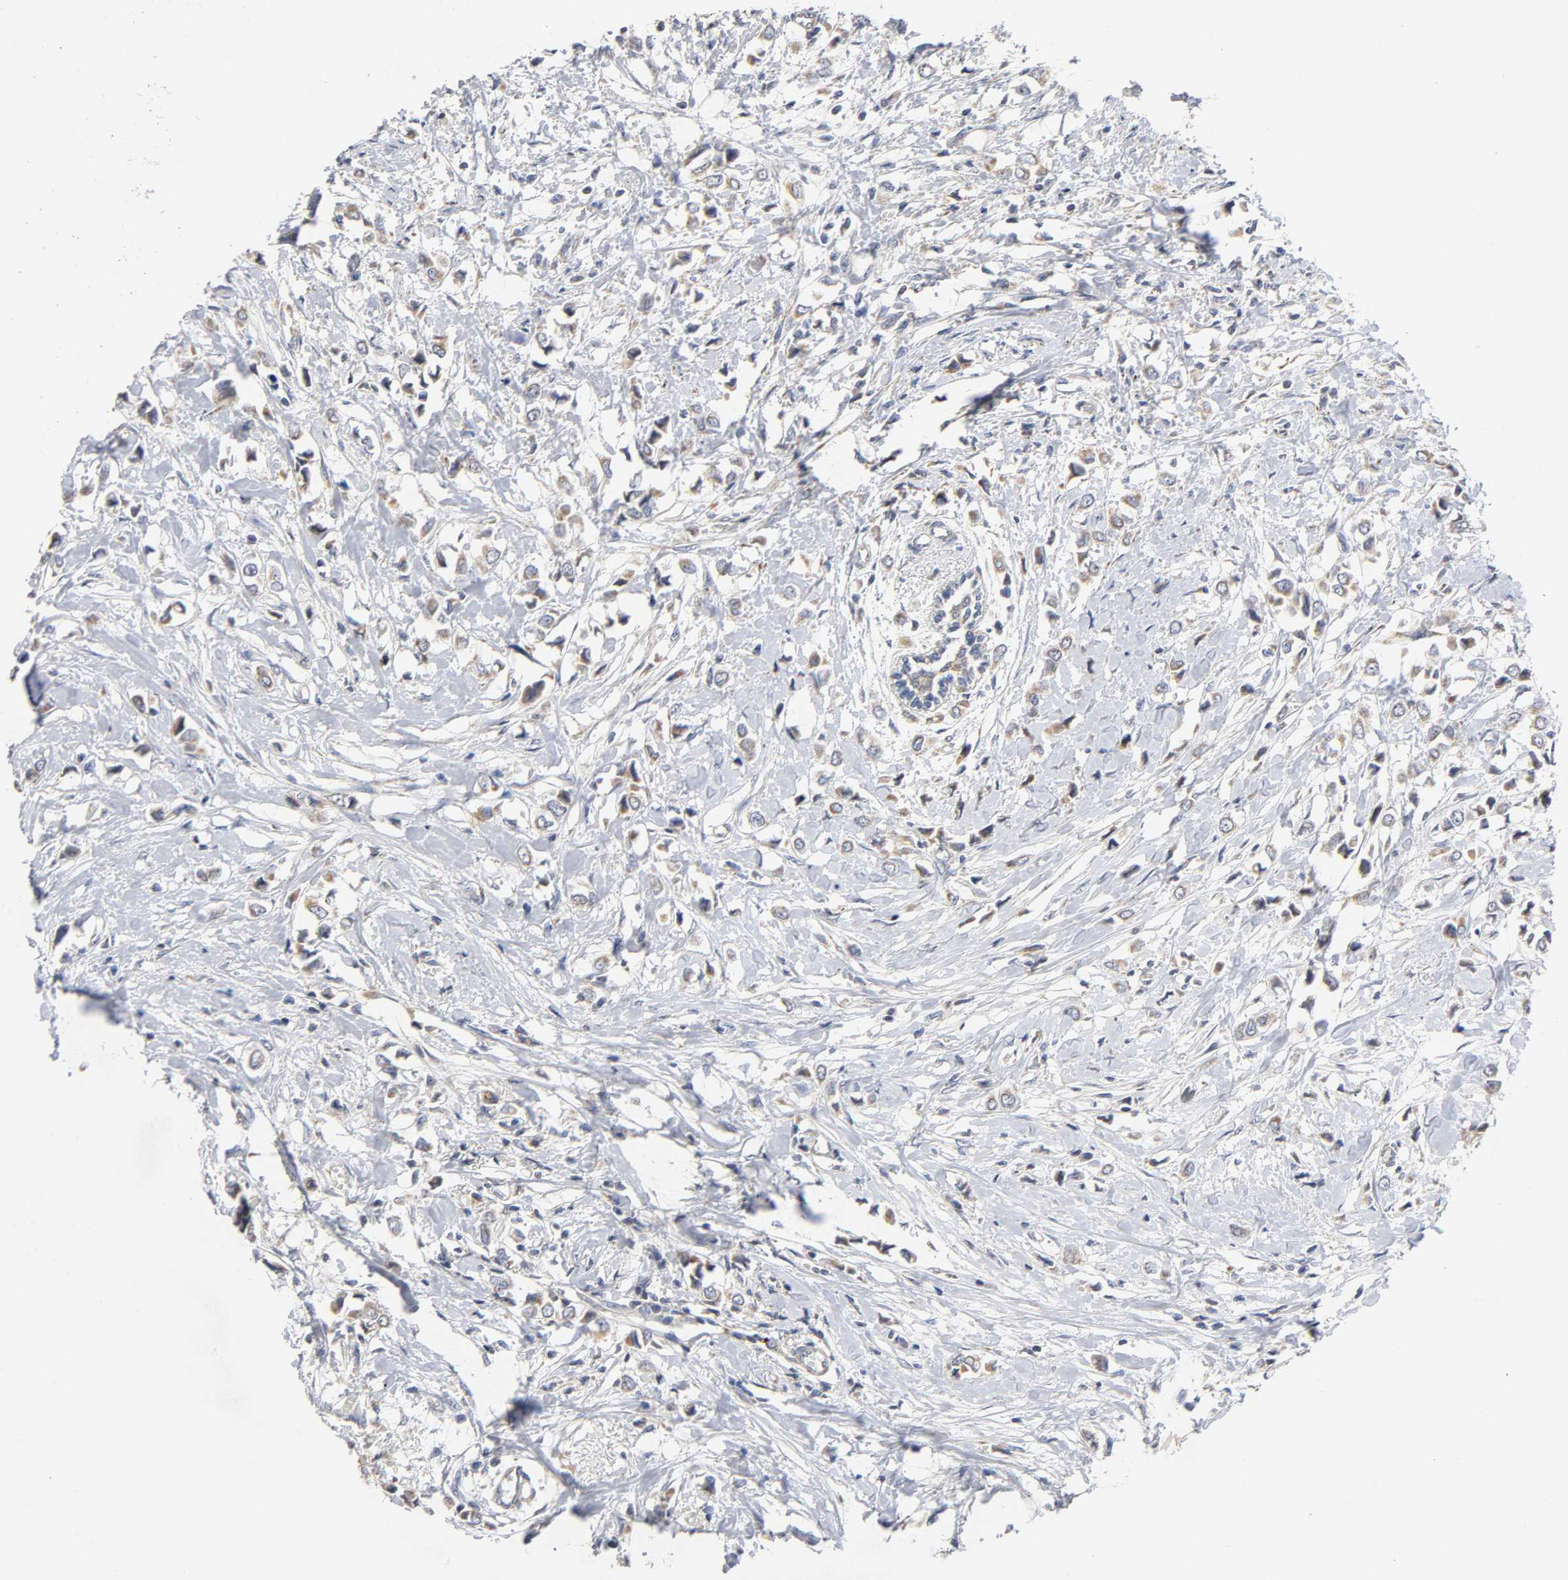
{"staining": {"intensity": "moderate", "quantity": ">75%", "location": "cytoplasmic/membranous"}, "tissue": "breast cancer", "cell_type": "Tumor cells", "image_type": "cancer", "snomed": [{"axis": "morphology", "description": "Lobular carcinoma"}, {"axis": "topography", "description": "Breast"}], "caption": "Breast cancer (lobular carcinoma) tissue exhibits moderate cytoplasmic/membranous staining in about >75% of tumor cells, visualized by immunohistochemistry.", "gene": "SYT16", "patient": {"sex": "female", "age": 51}}